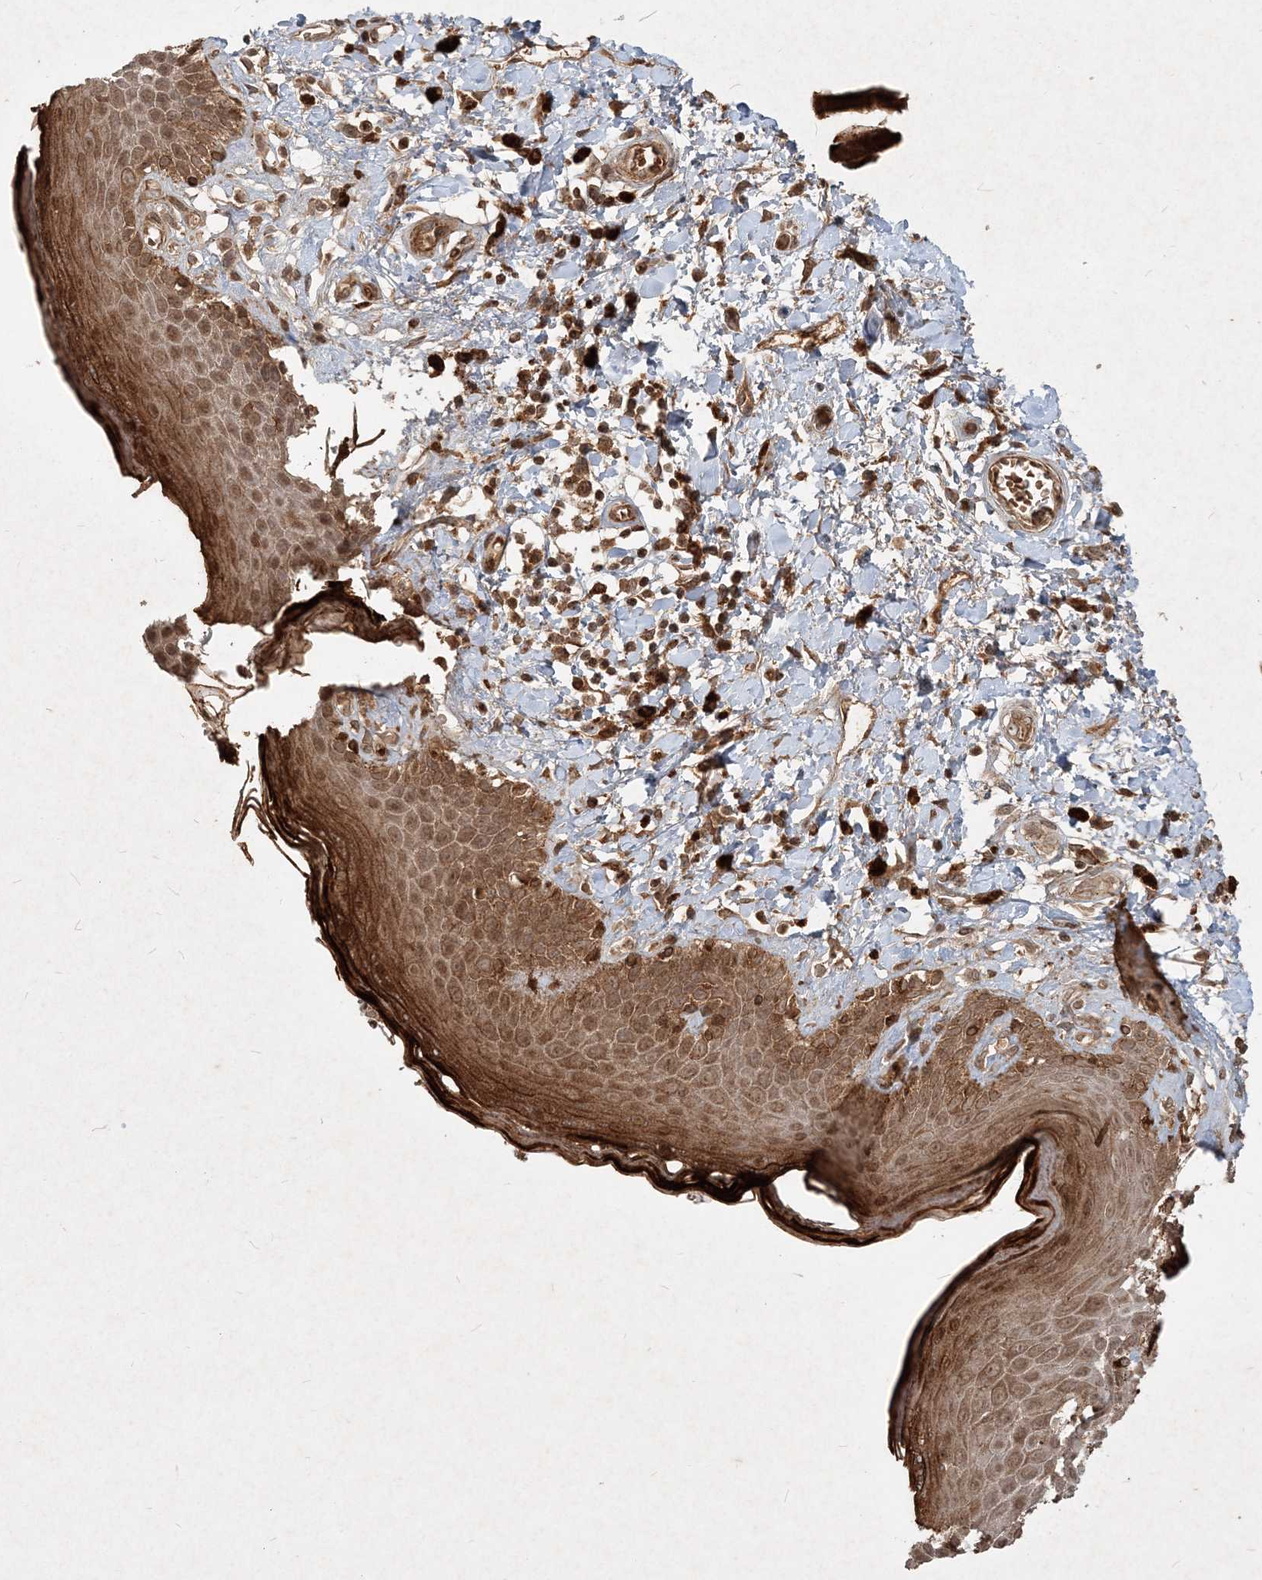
{"staining": {"intensity": "moderate", "quantity": ">75%", "location": "cytoplasmic/membranous,nuclear"}, "tissue": "skin", "cell_type": "Epidermal cells", "image_type": "normal", "snomed": [{"axis": "morphology", "description": "Normal tissue, NOS"}, {"axis": "topography", "description": "Anal"}], "caption": "The micrograph reveals staining of normal skin, revealing moderate cytoplasmic/membranous,nuclear protein expression (brown color) within epidermal cells. Using DAB (brown) and hematoxylin (blue) stains, captured at high magnification using brightfield microscopy.", "gene": "NARS1", "patient": {"sex": "female", "age": 78}}